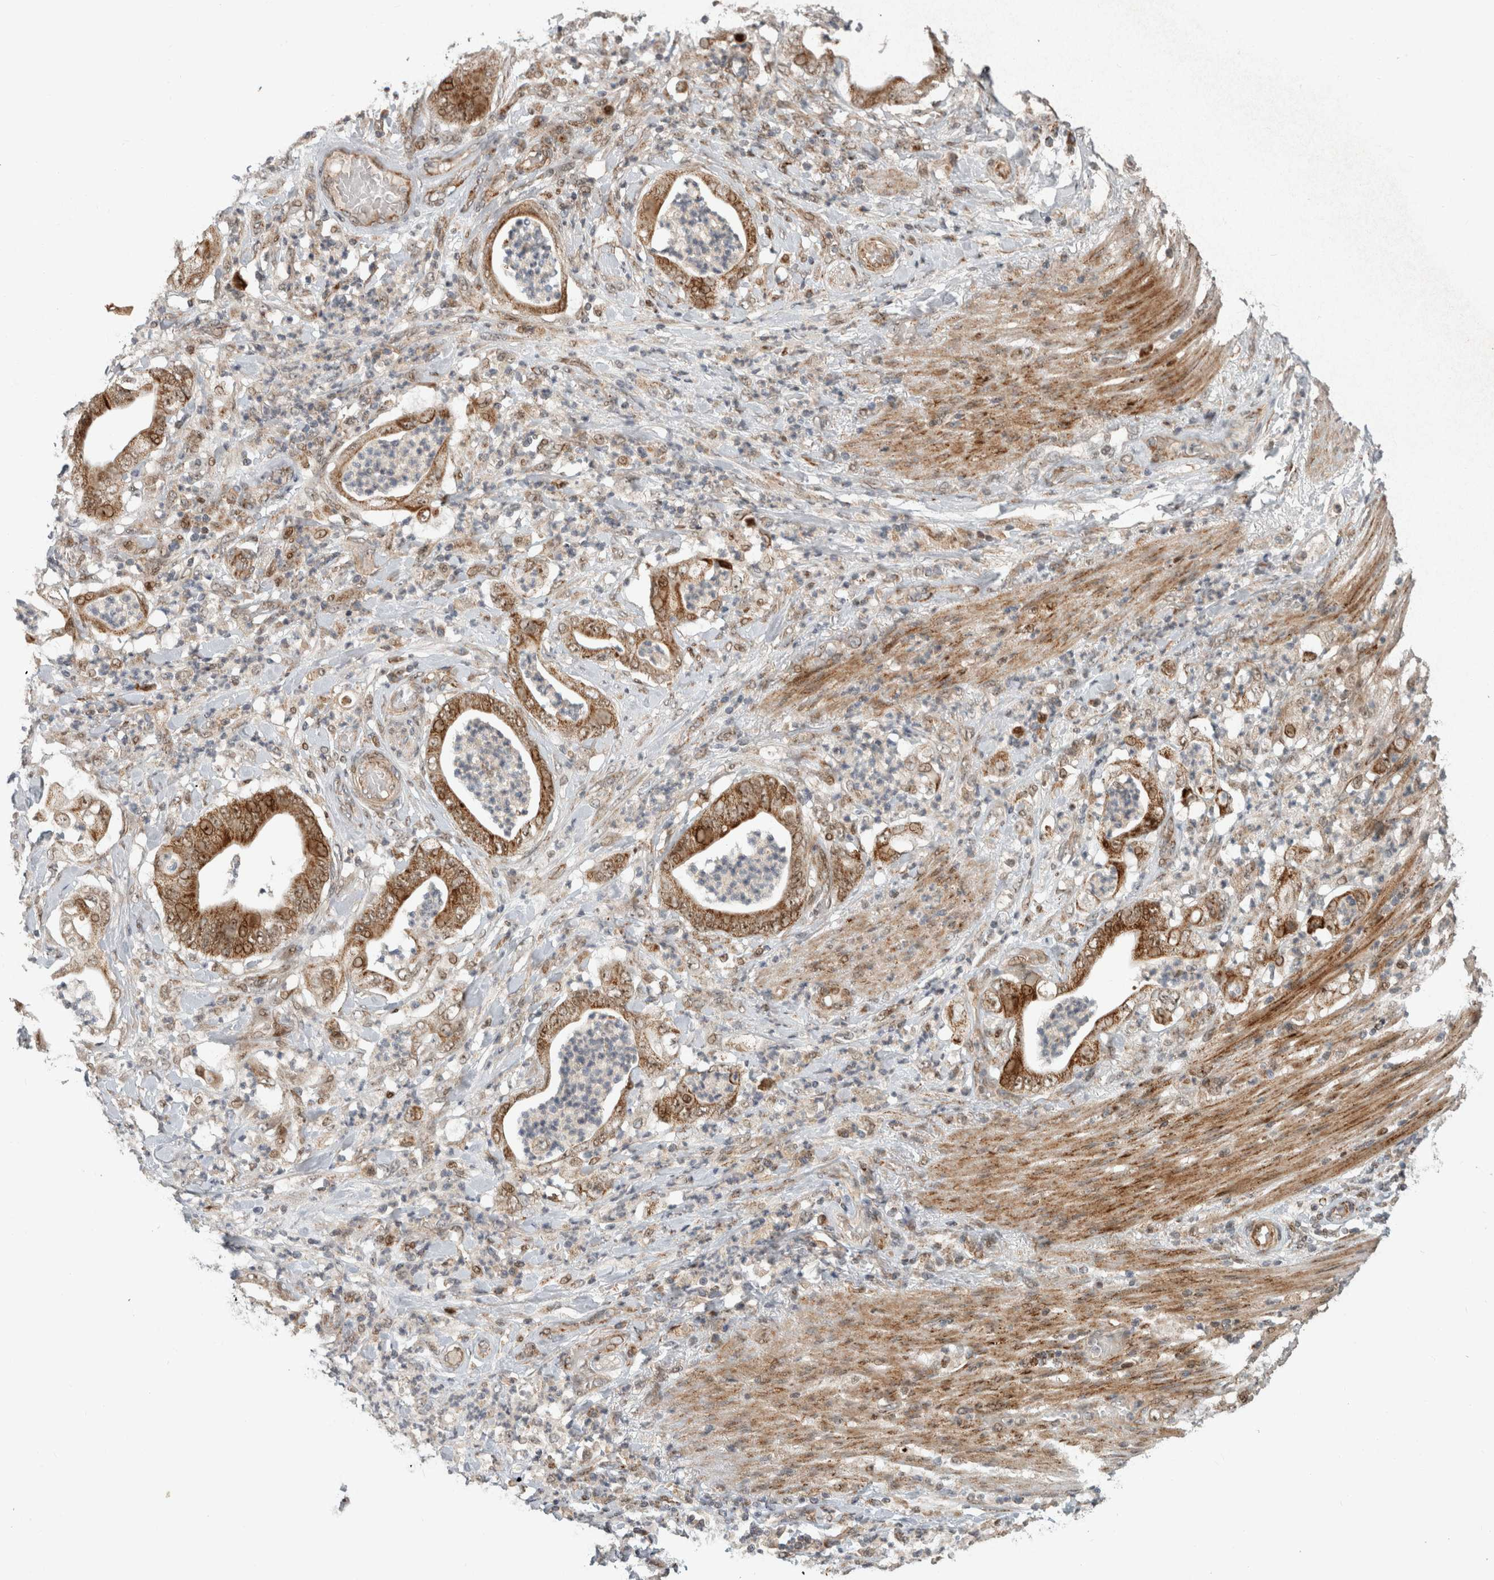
{"staining": {"intensity": "moderate", "quantity": ">75%", "location": "cytoplasmic/membranous,nuclear"}, "tissue": "stomach cancer", "cell_type": "Tumor cells", "image_type": "cancer", "snomed": [{"axis": "morphology", "description": "Adenocarcinoma, NOS"}, {"axis": "topography", "description": "Stomach"}], "caption": "Adenocarcinoma (stomach) stained with immunohistochemistry (IHC) exhibits moderate cytoplasmic/membranous and nuclear expression in about >75% of tumor cells. Immunohistochemistry (ihc) stains the protein in brown and the nuclei are stained blue.", "gene": "INSRR", "patient": {"sex": "female", "age": 73}}